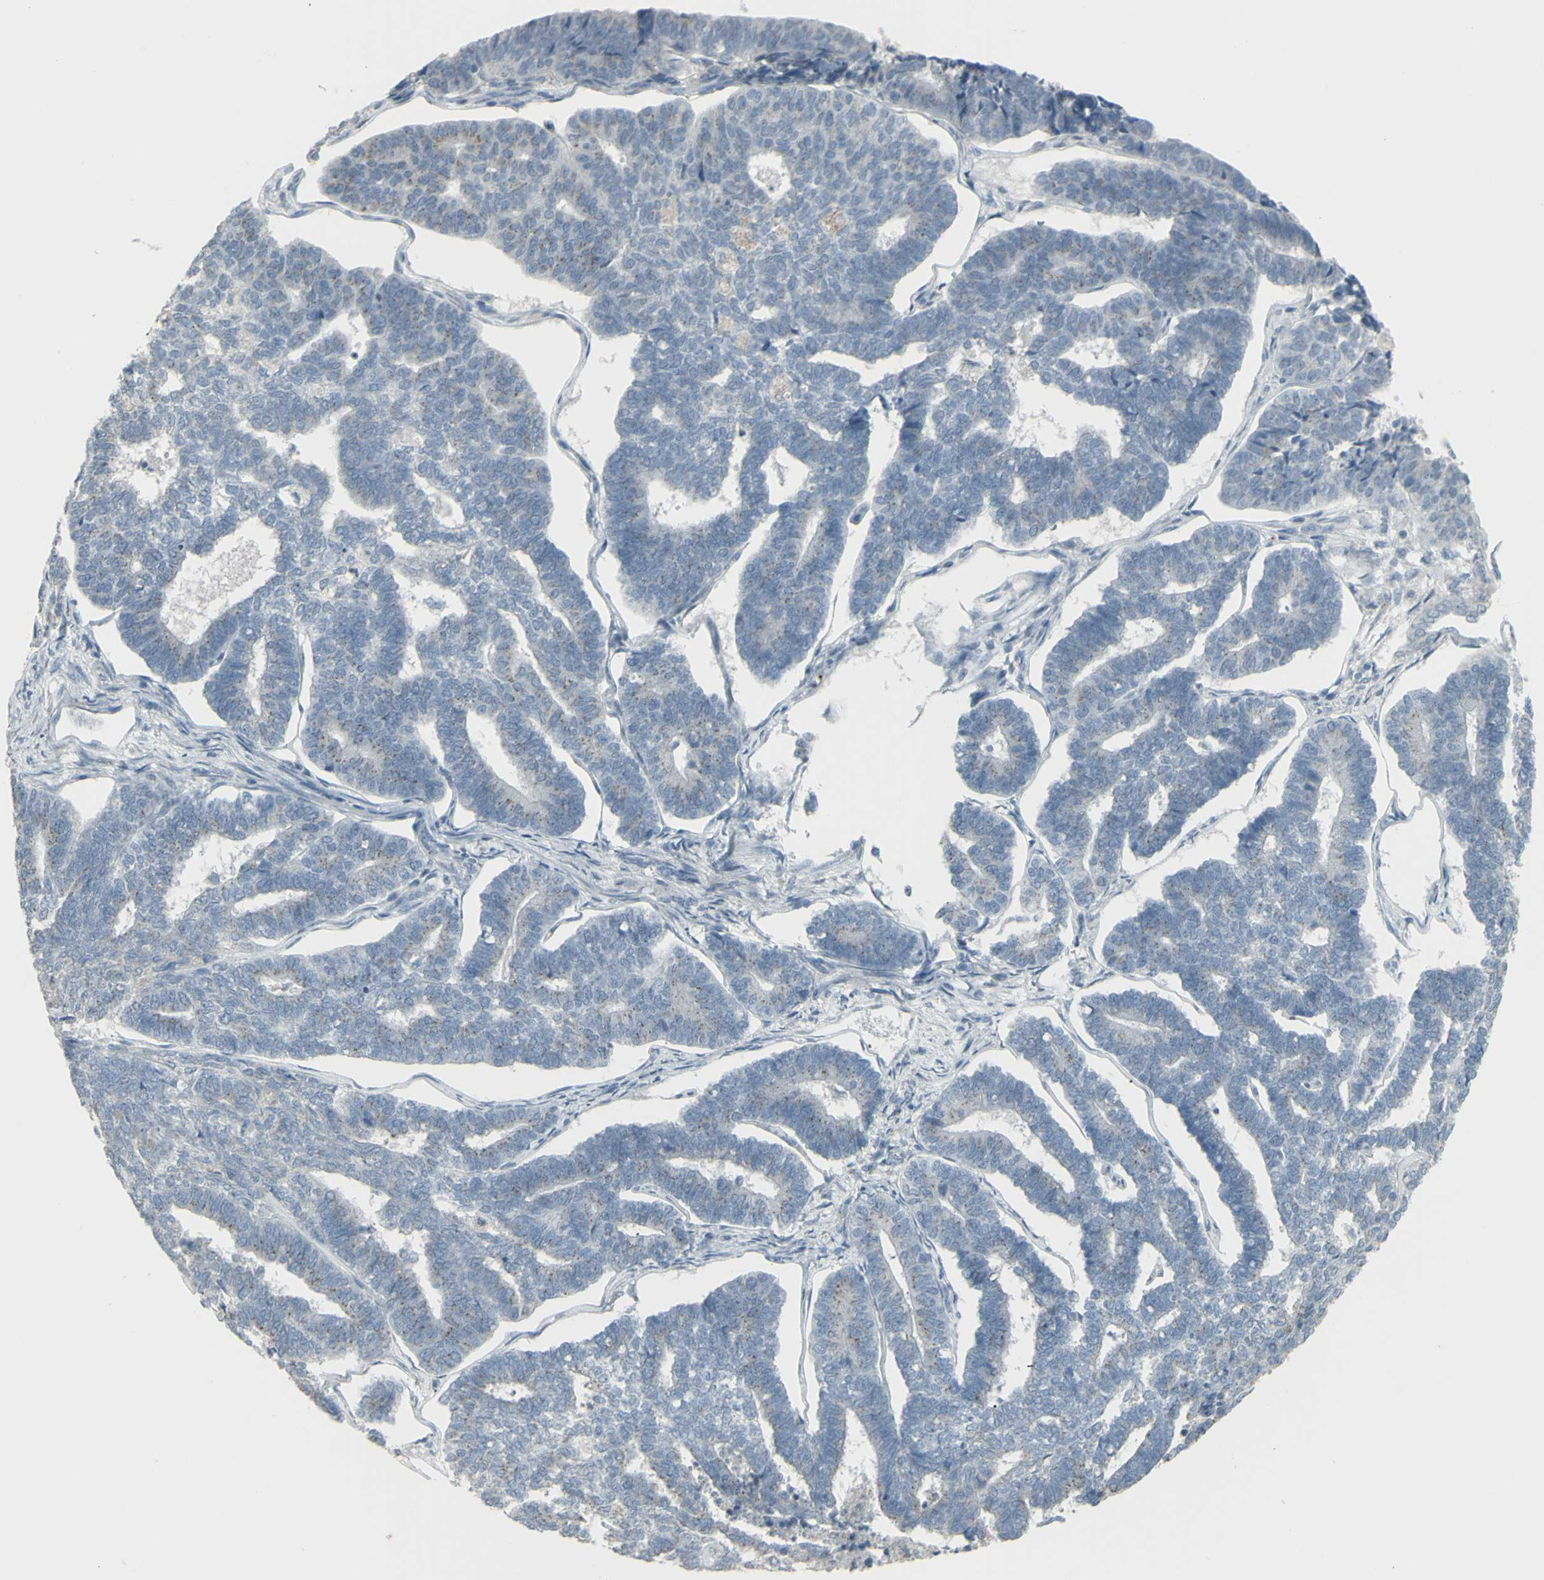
{"staining": {"intensity": "weak", "quantity": "<25%", "location": "cytoplasmic/membranous"}, "tissue": "endometrial cancer", "cell_type": "Tumor cells", "image_type": "cancer", "snomed": [{"axis": "morphology", "description": "Adenocarcinoma, NOS"}, {"axis": "topography", "description": "Endometrium"}], "caption": "Endometrial cancer was stained to show a protein in brown. There is no significant expression in tumor cells.", "gene": "CD79B", "patient": {"sex": "female", "age": 70}}